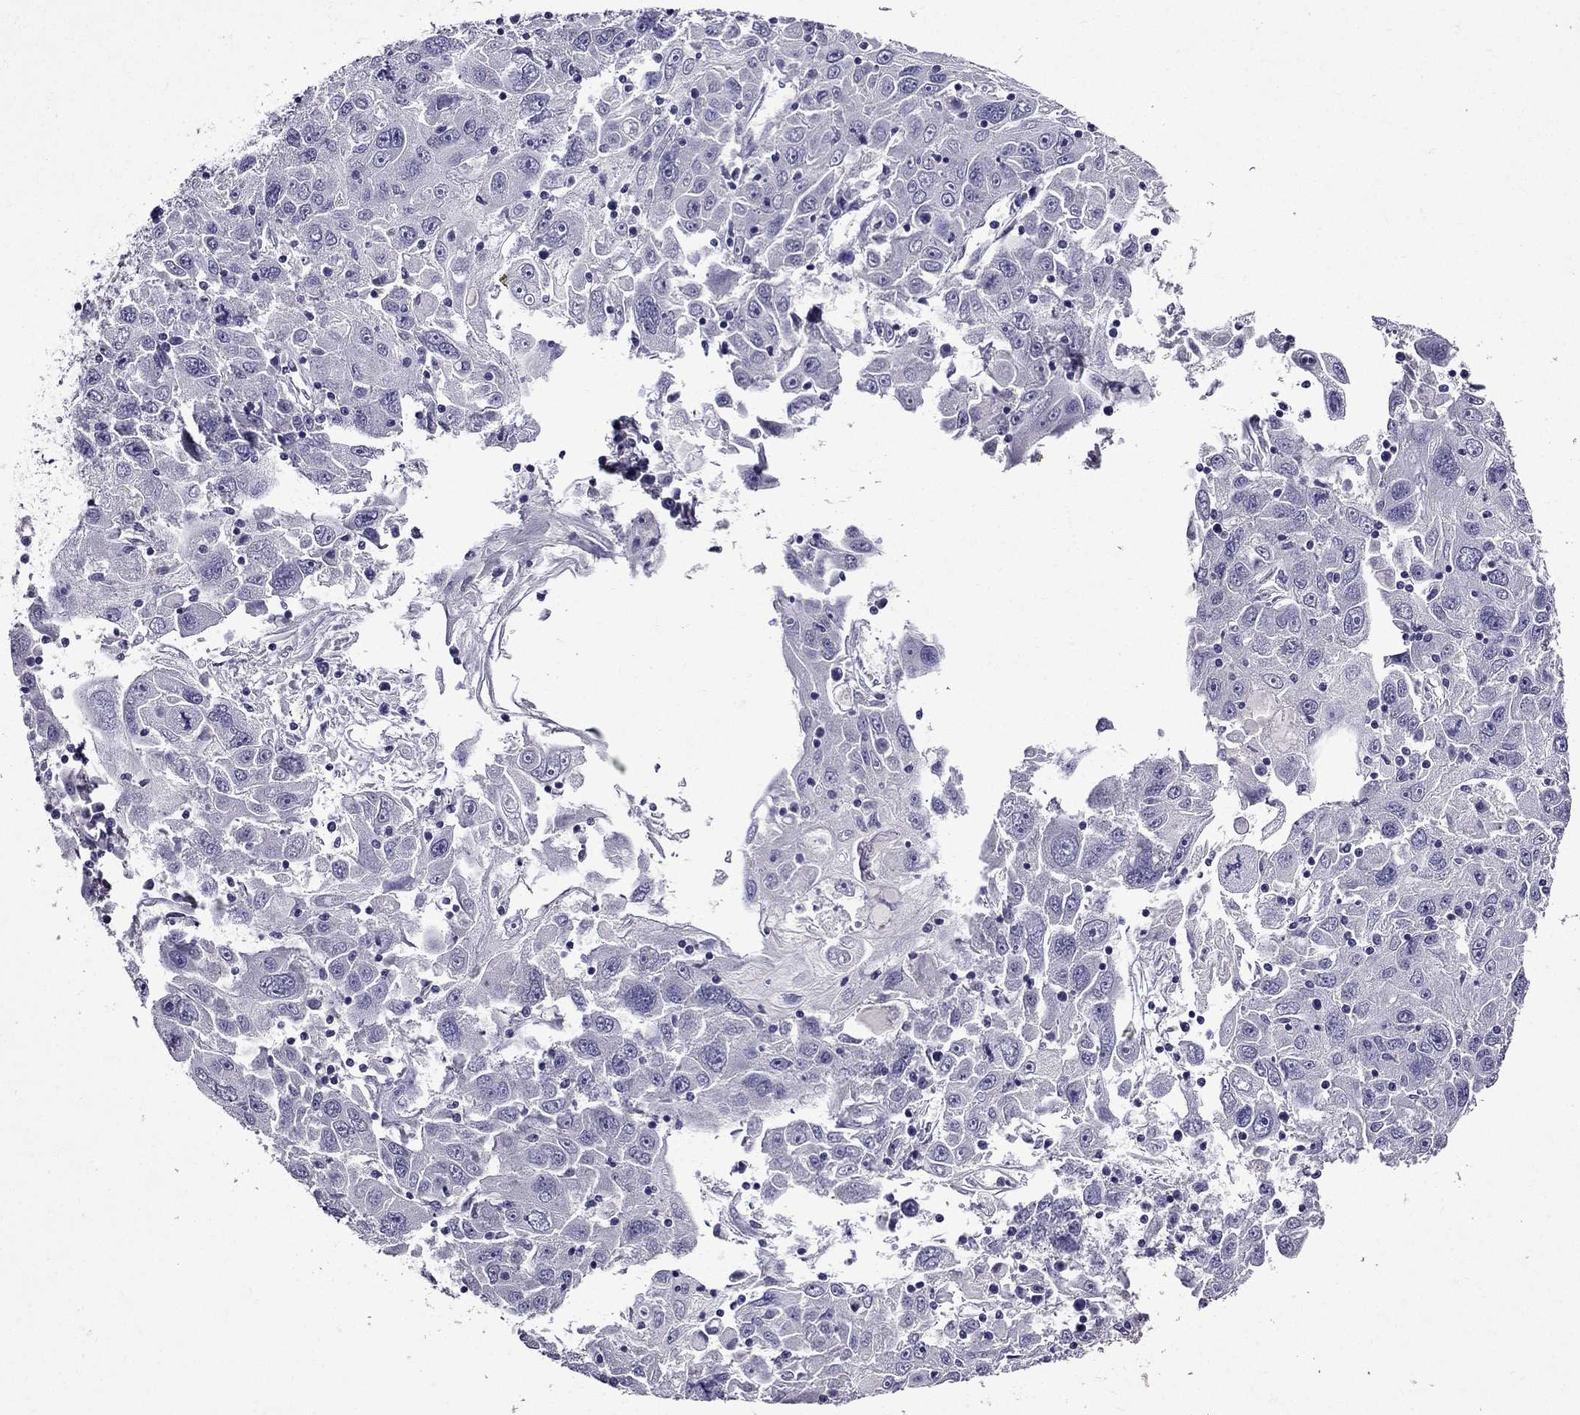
{"staining": {"intensity": "negative", "quantity": "none", "location": "none"}, "tissue": "stomach cancer", "cell_type": "Tumor cells", "image_type": "cancer", "snomed": [{"axis": "morphology", "description": "Adenocarcinoma, NOS"}, {"axis": "topography", "description": "Stomach"}], "caption": "There is no significant expression in tumor cells of stomach cancer.", "gene": "DNAH17", "patient": {"sex": "male", "age": 56}}